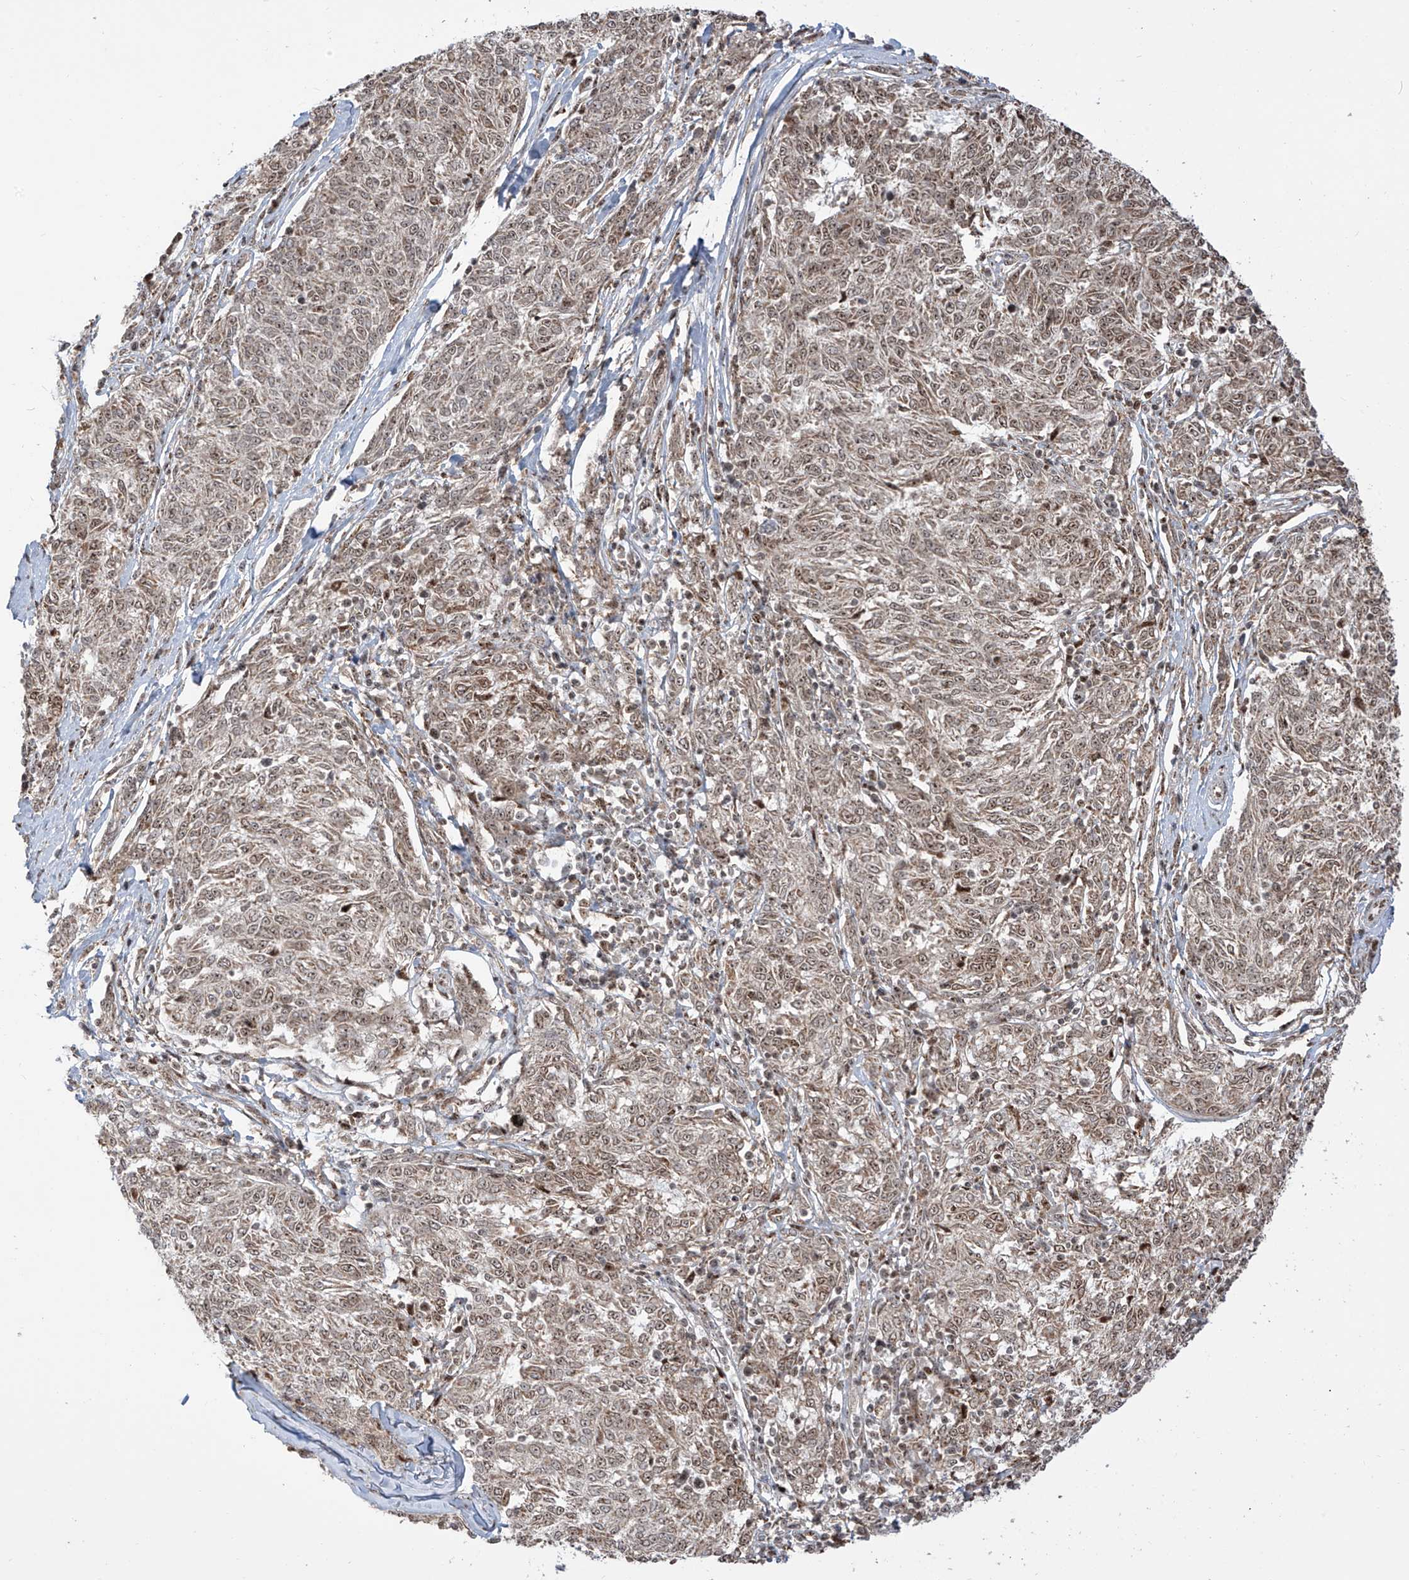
{"staining": {"intensity": "moderate", "quantity": ">75%", "location": "nuclear"}, "tissue": "melanoma", "cell_type": "Tumor cells", "image_type": "cancer", "snomed": [{"axis": "morphology", "description": "Malignant melanoma, NOS"}, {"axis": "topography", "description": "Skin"}], "caption": "Immunohistochemistry (DAB (3,3'-diaminobenzidine)) staining of malignant melanoma reveals moderate nuclear protein staining in about >75% of tumor cells.", "gene": "ZBTB8A", "patient": {"sex": "female", "age": 72}}